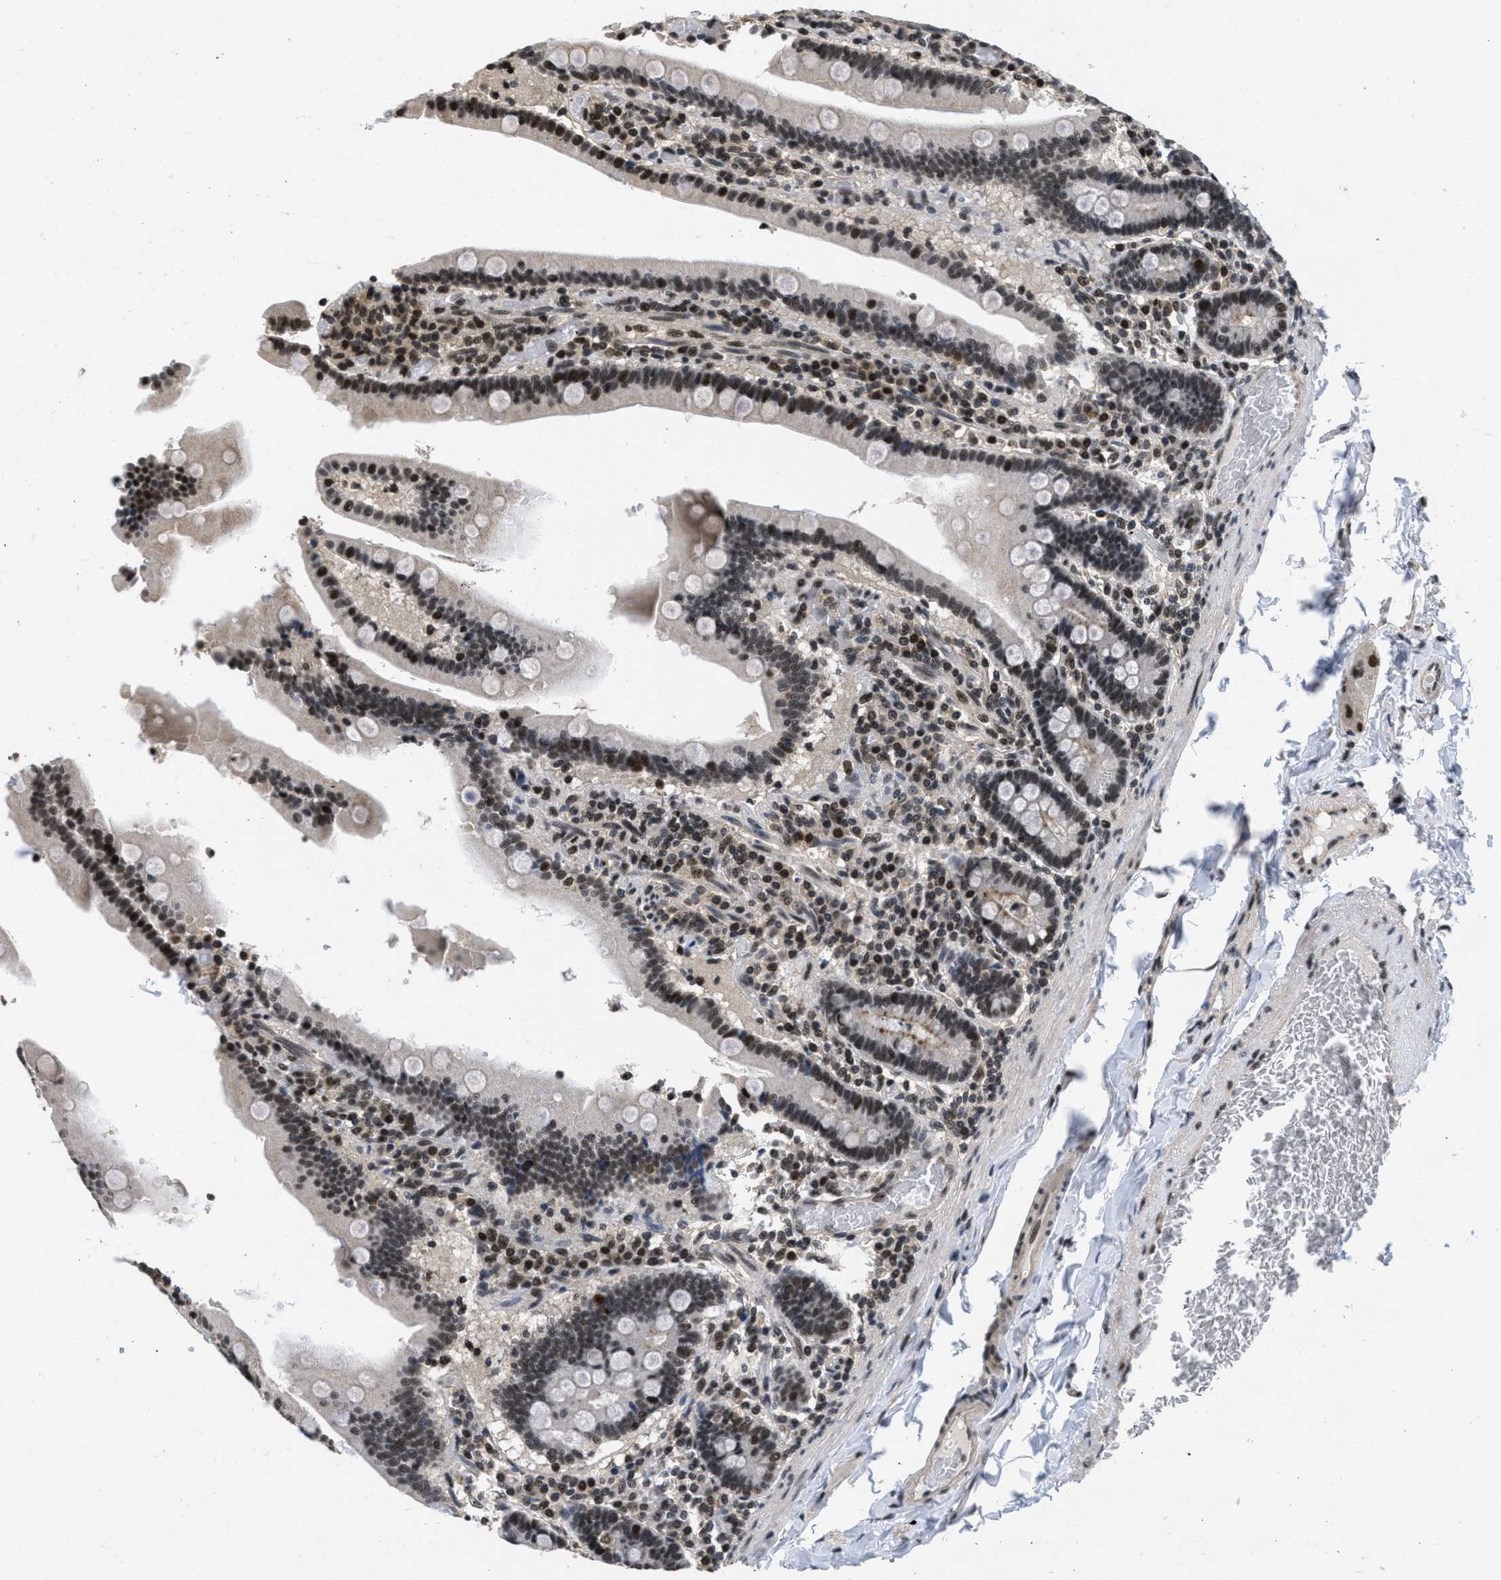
{"staining": {"intensity": "strong", "quantity": ">75%", "location": "cytoplasmic/membranous,nuclear"}, "tissue": "duodenum", "cell_type": "Glandular cells", "image_type": "normal", "snomed": [{"axis": "morphology", "description": "Normal tissue, NOS"}, {"axis": "topography", "description": "Duodenum"}], "caption": "This photomicrograph exhibits immunohistochemistry (IHC) staining of unremarkable duodenum, with high strong cytoplasmic/membranous,nuclear positivity in approximately >75% of glandular cells.", "gene": "CUL4B", "patient": {"sex": "female", "age": 53}}